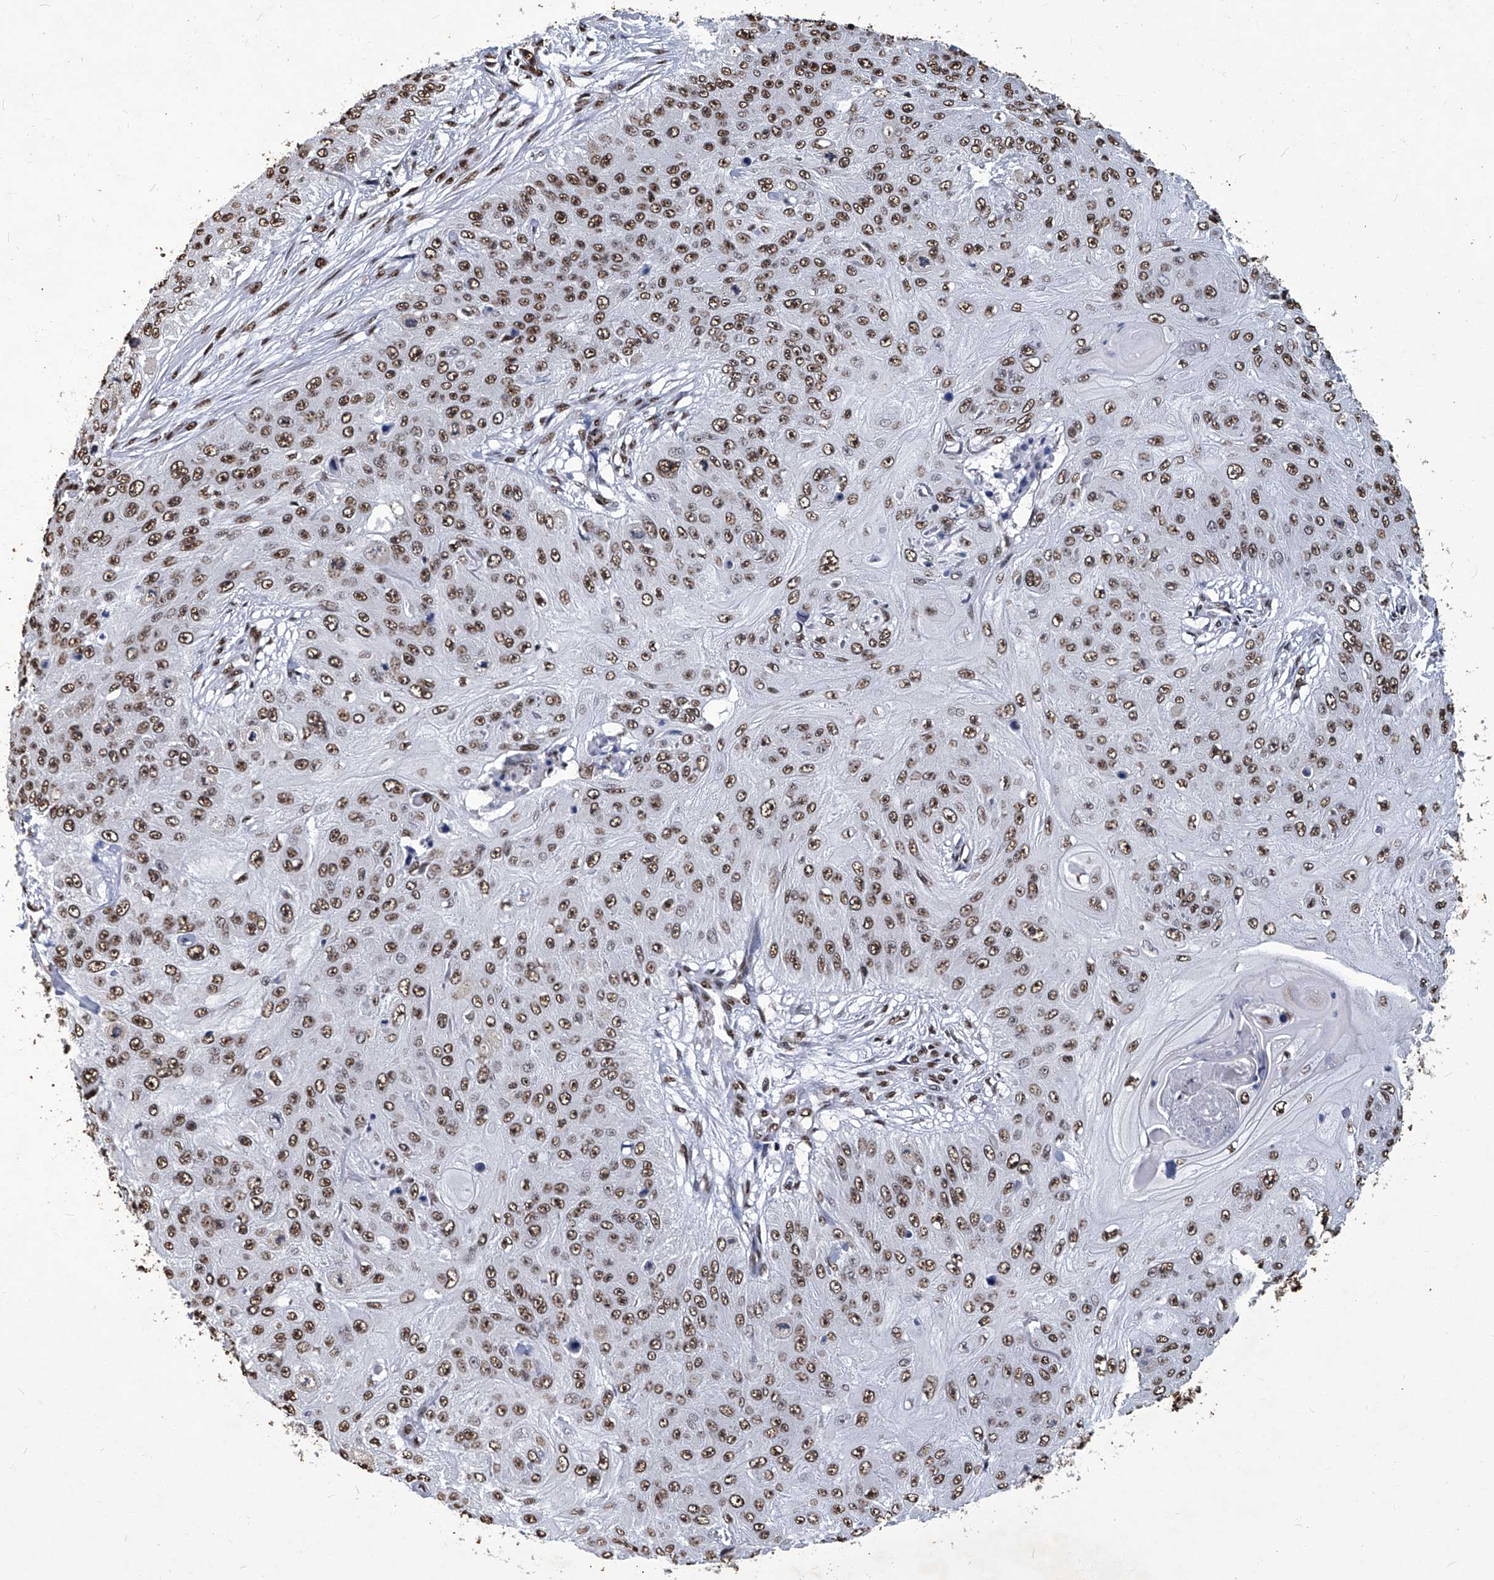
{"staining": {"intensity": "moderate", "quantity": ">75%", "location": "nuclear"}, "tissue": "skin cancer", "cell_type": "Tumor cells", "image_type": "cancer", "snomed": [{"axis": "morphology", "description": "Squamous cell carcinoma, NOS"}, {"axis": "topography", "description": "Skin"}], "caption": "Squamous cell carcinoma (skin) tissue exhibits moderate nuclear expression in approximately >75% of tumor cells", "gene": "HBP1", "patient": {"sex": "female", "age": 80}}